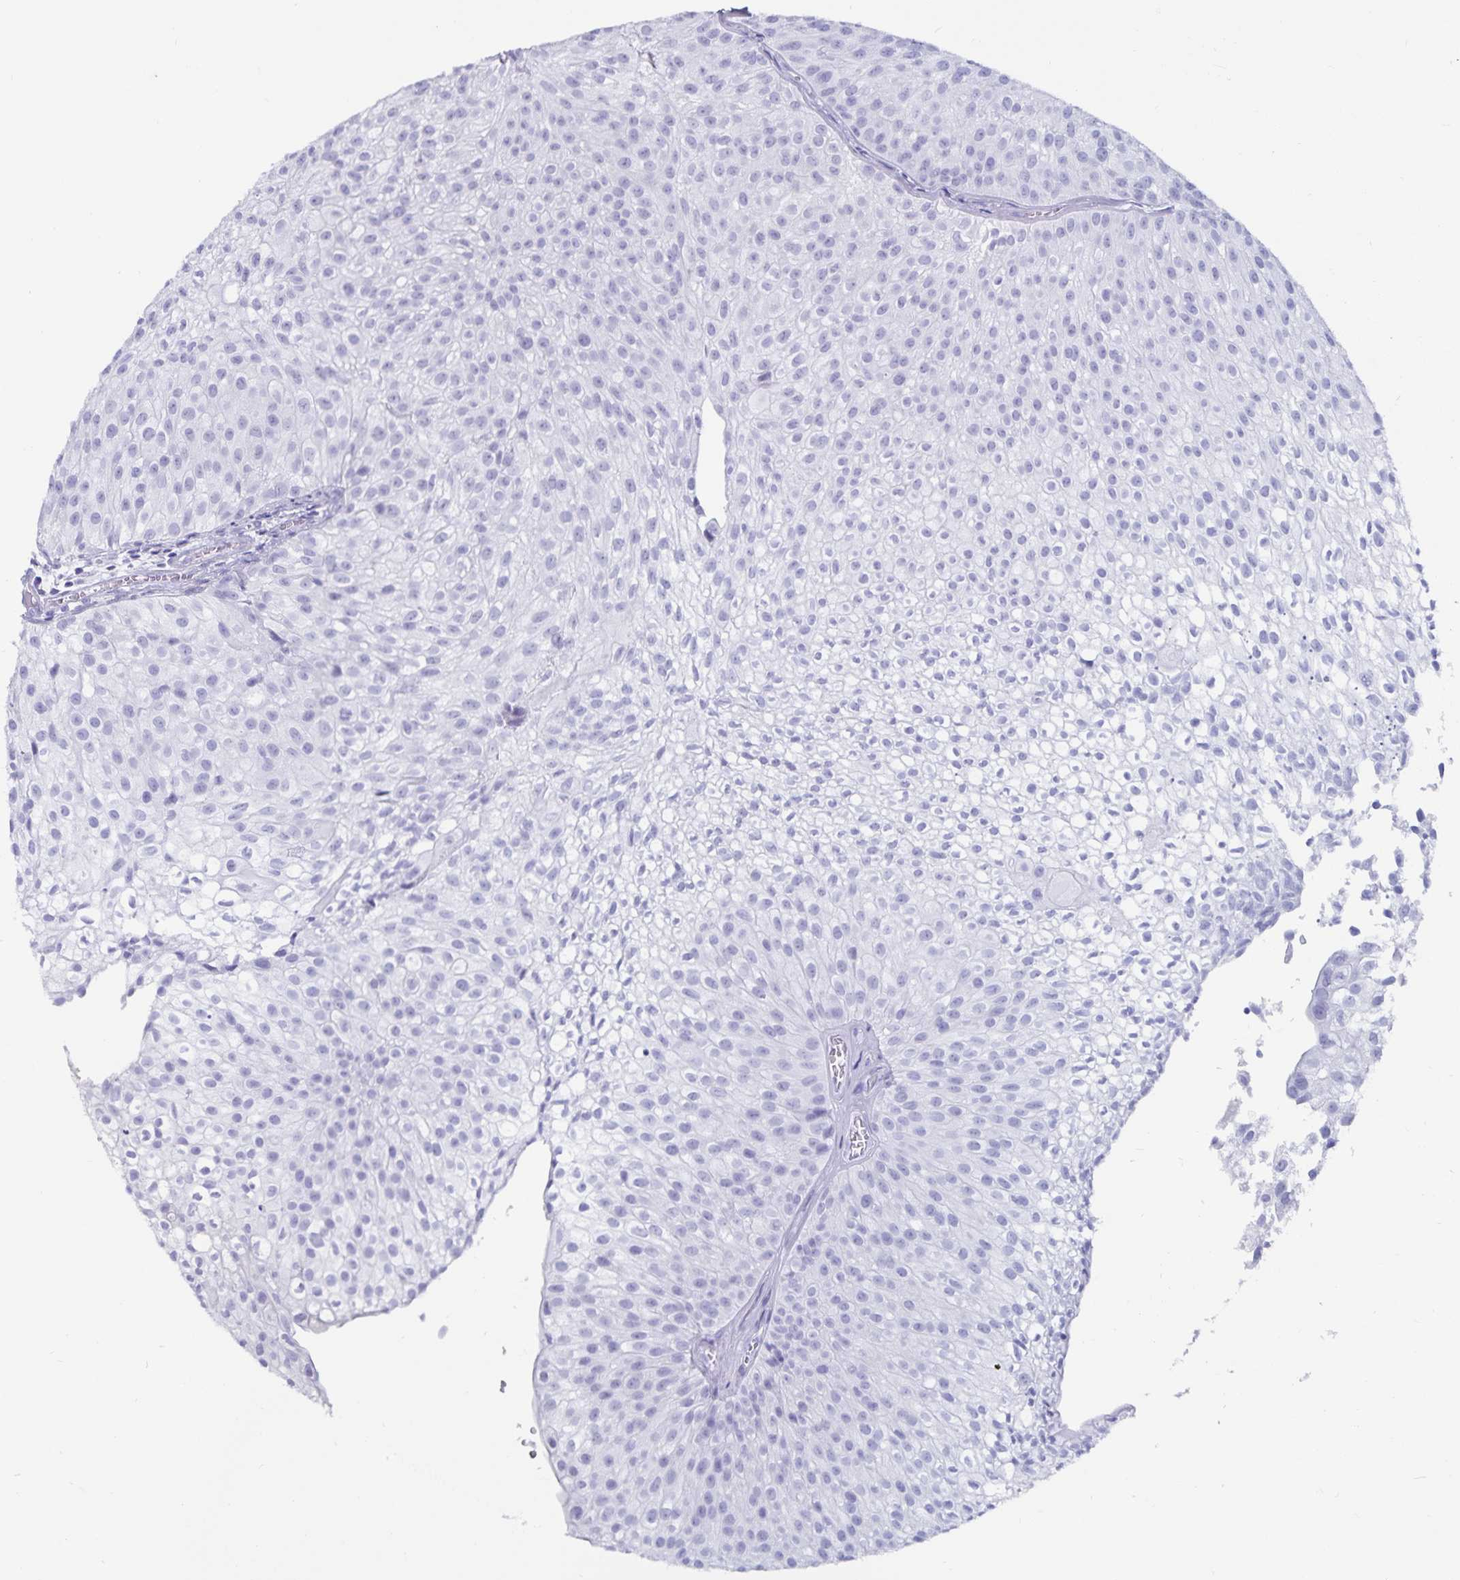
{"staining": {"intensity": "negative", "quantity": "none", "location": "none"}, "tissue": "urothelial cancer", "cell_type": "Tumor cells", "image_type": "cancer", "snomed": [{"axis": "morphology", "description": "Urothelial carcinoma, Low grade"}, {"axis": "topography", "description": "Urinary bladder"}], "caption": "Tumor cells show no significant staining in urothelial cancer.", "gene": "GPR137", "patient": {"sex": "male", "age": 70}}